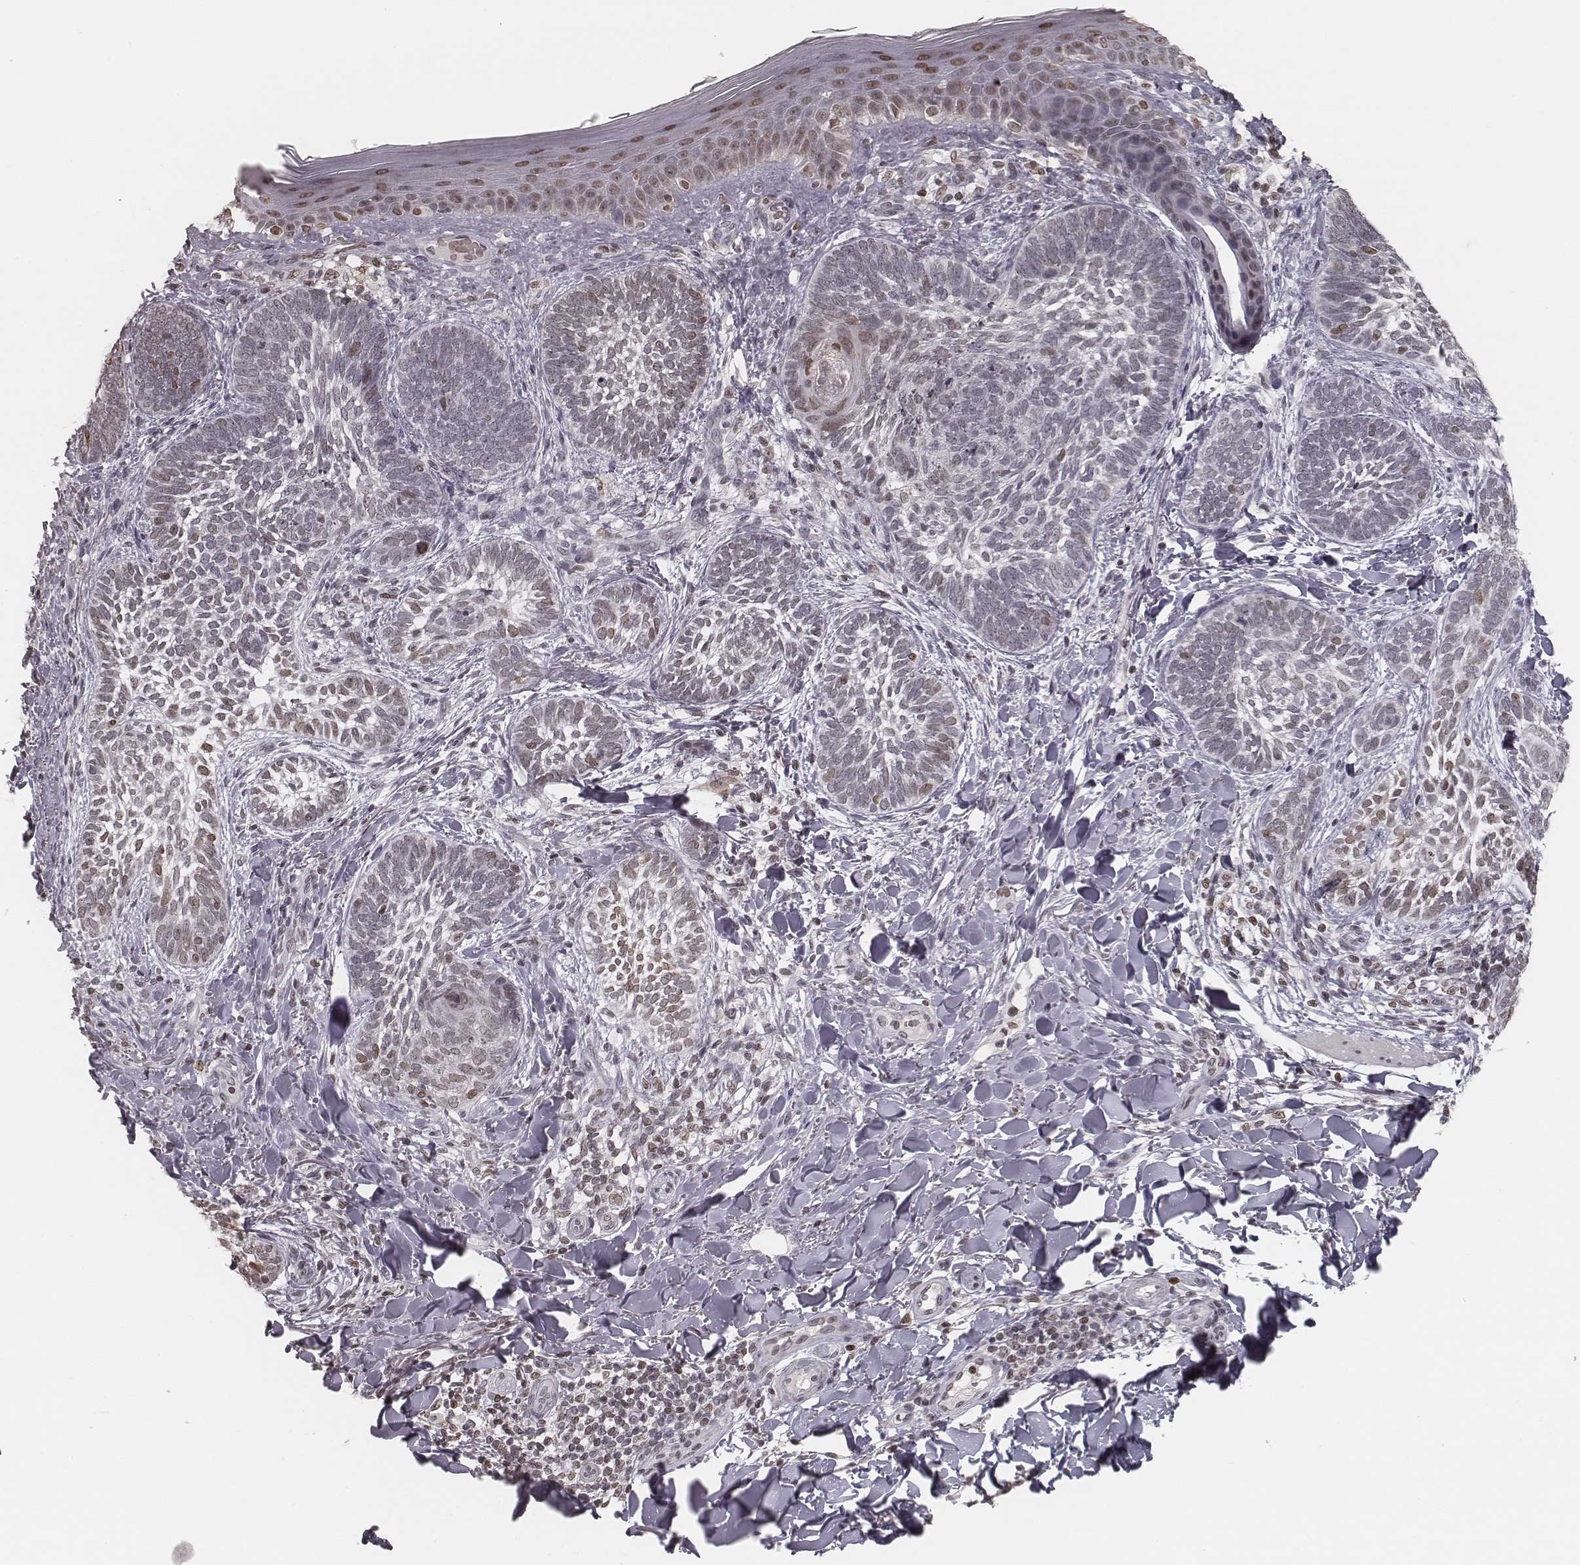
{"staining": {"intensity": "weak", "quantity": "<25%", "location": "nuclear"}, "tissue": "skin cancer", "cell_type": "Tumor cells", "image_type": "cancer", "snomed": [{"axis": "morphology", "description": "Normal tissue, NOS"}, {"axis": "morphology", "description": "Basal cell carcinoma"}, {"axis": "topography", "description": "Skin"}], "caption": "This is an immunohistochemistry (IHC) image of human skin cancer (basal cell carcinoma). There is no staining in tumor cells.", "gene": "HMGA2", "patient": {"sex": "male", "age": 46}}